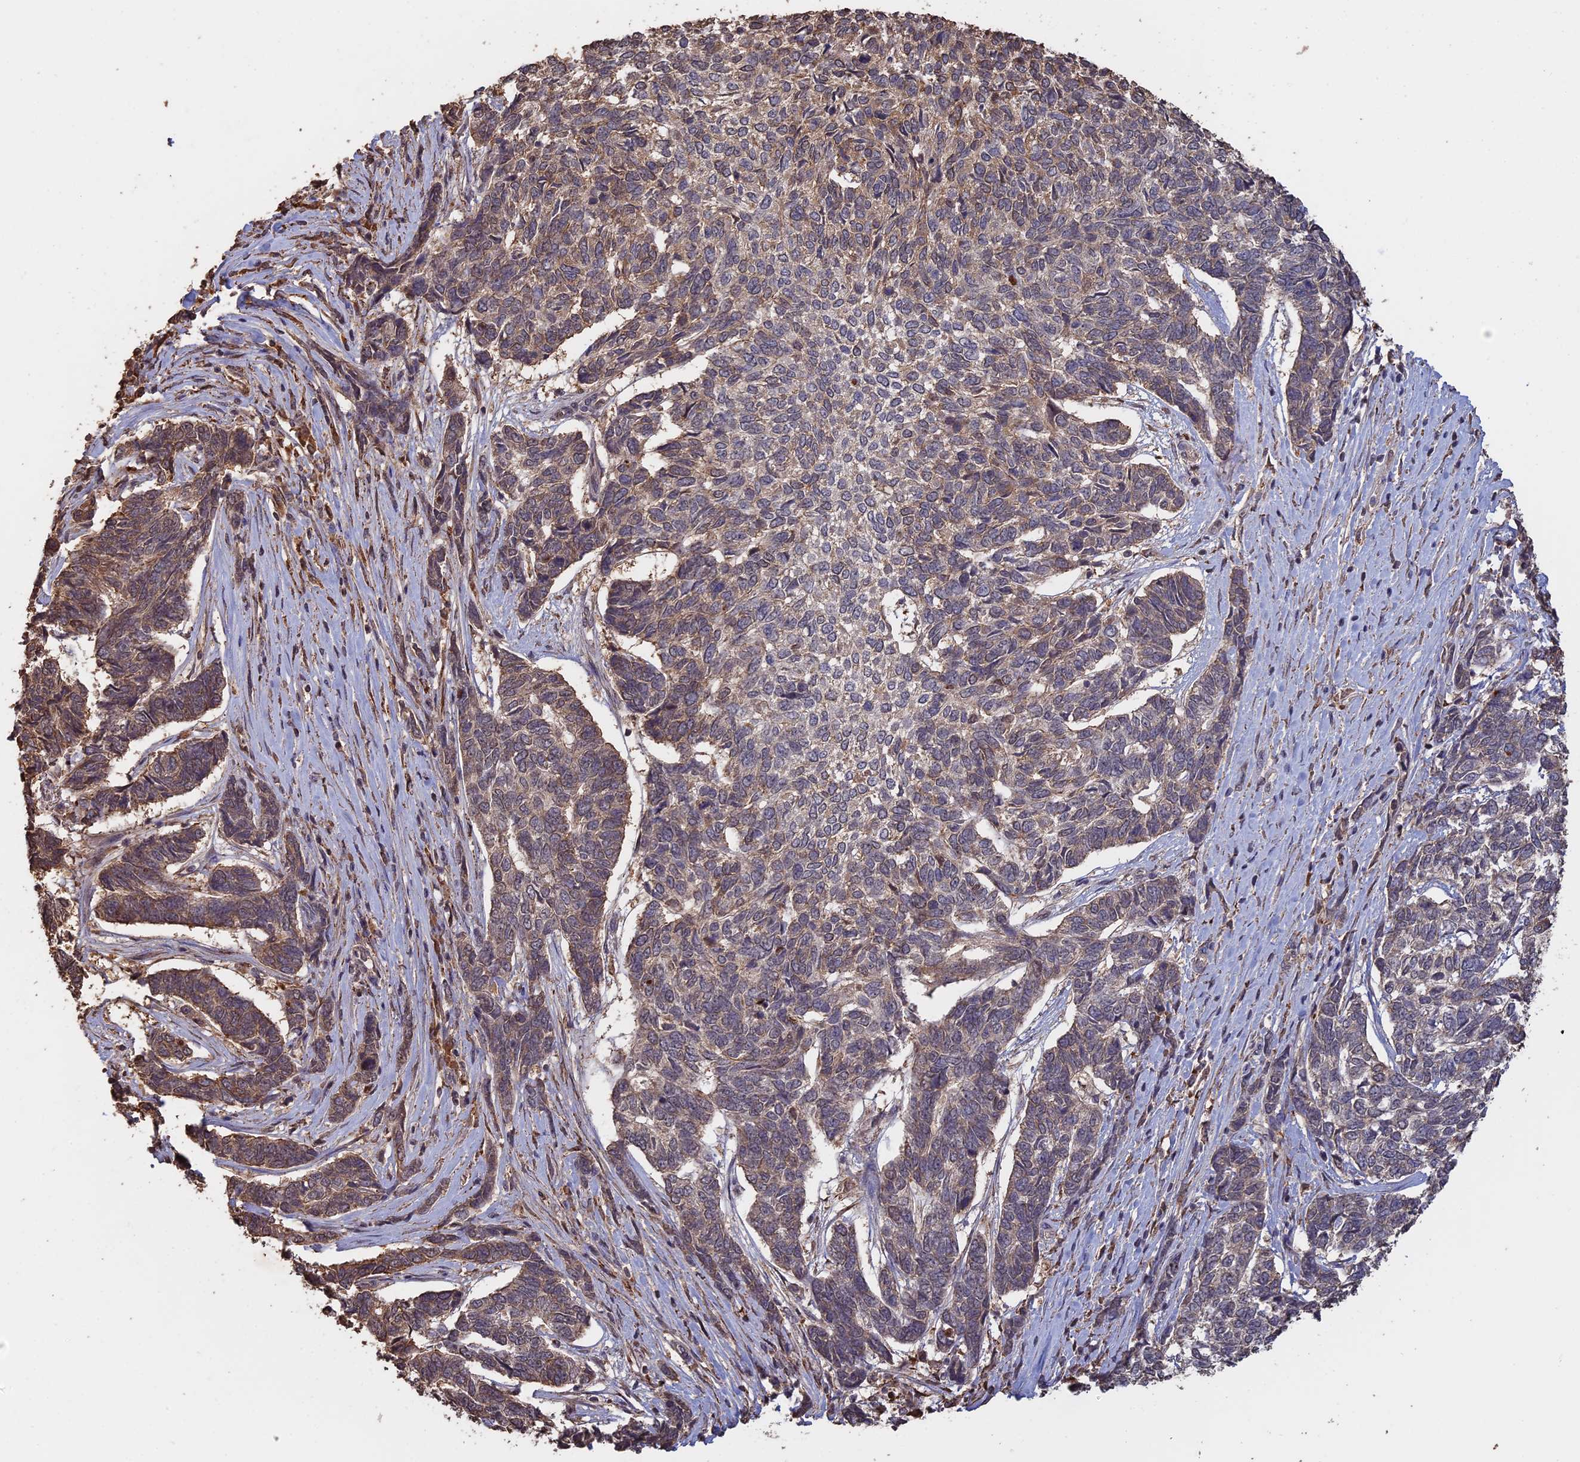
{"staining": {"intensity": "moderate", "quantity": "<25%", "location": "cytoplasmic/membranous"}, "tissue": "skin cancer", "cell_type": "Tumor cells", "image_type": "cancer", "snomed": [{"axis": "morphology", "description": "Basal cell carcinoma"}, {"axis": "topography", "description": "Skin"}], "caption": "The immunohistochemical stain labels moderate cytoplasmic/membranous positivity in tumor cells of skin cancer tissue.", "gene": "FAM210B", "patient": {"sex": "female", "age": 65}}